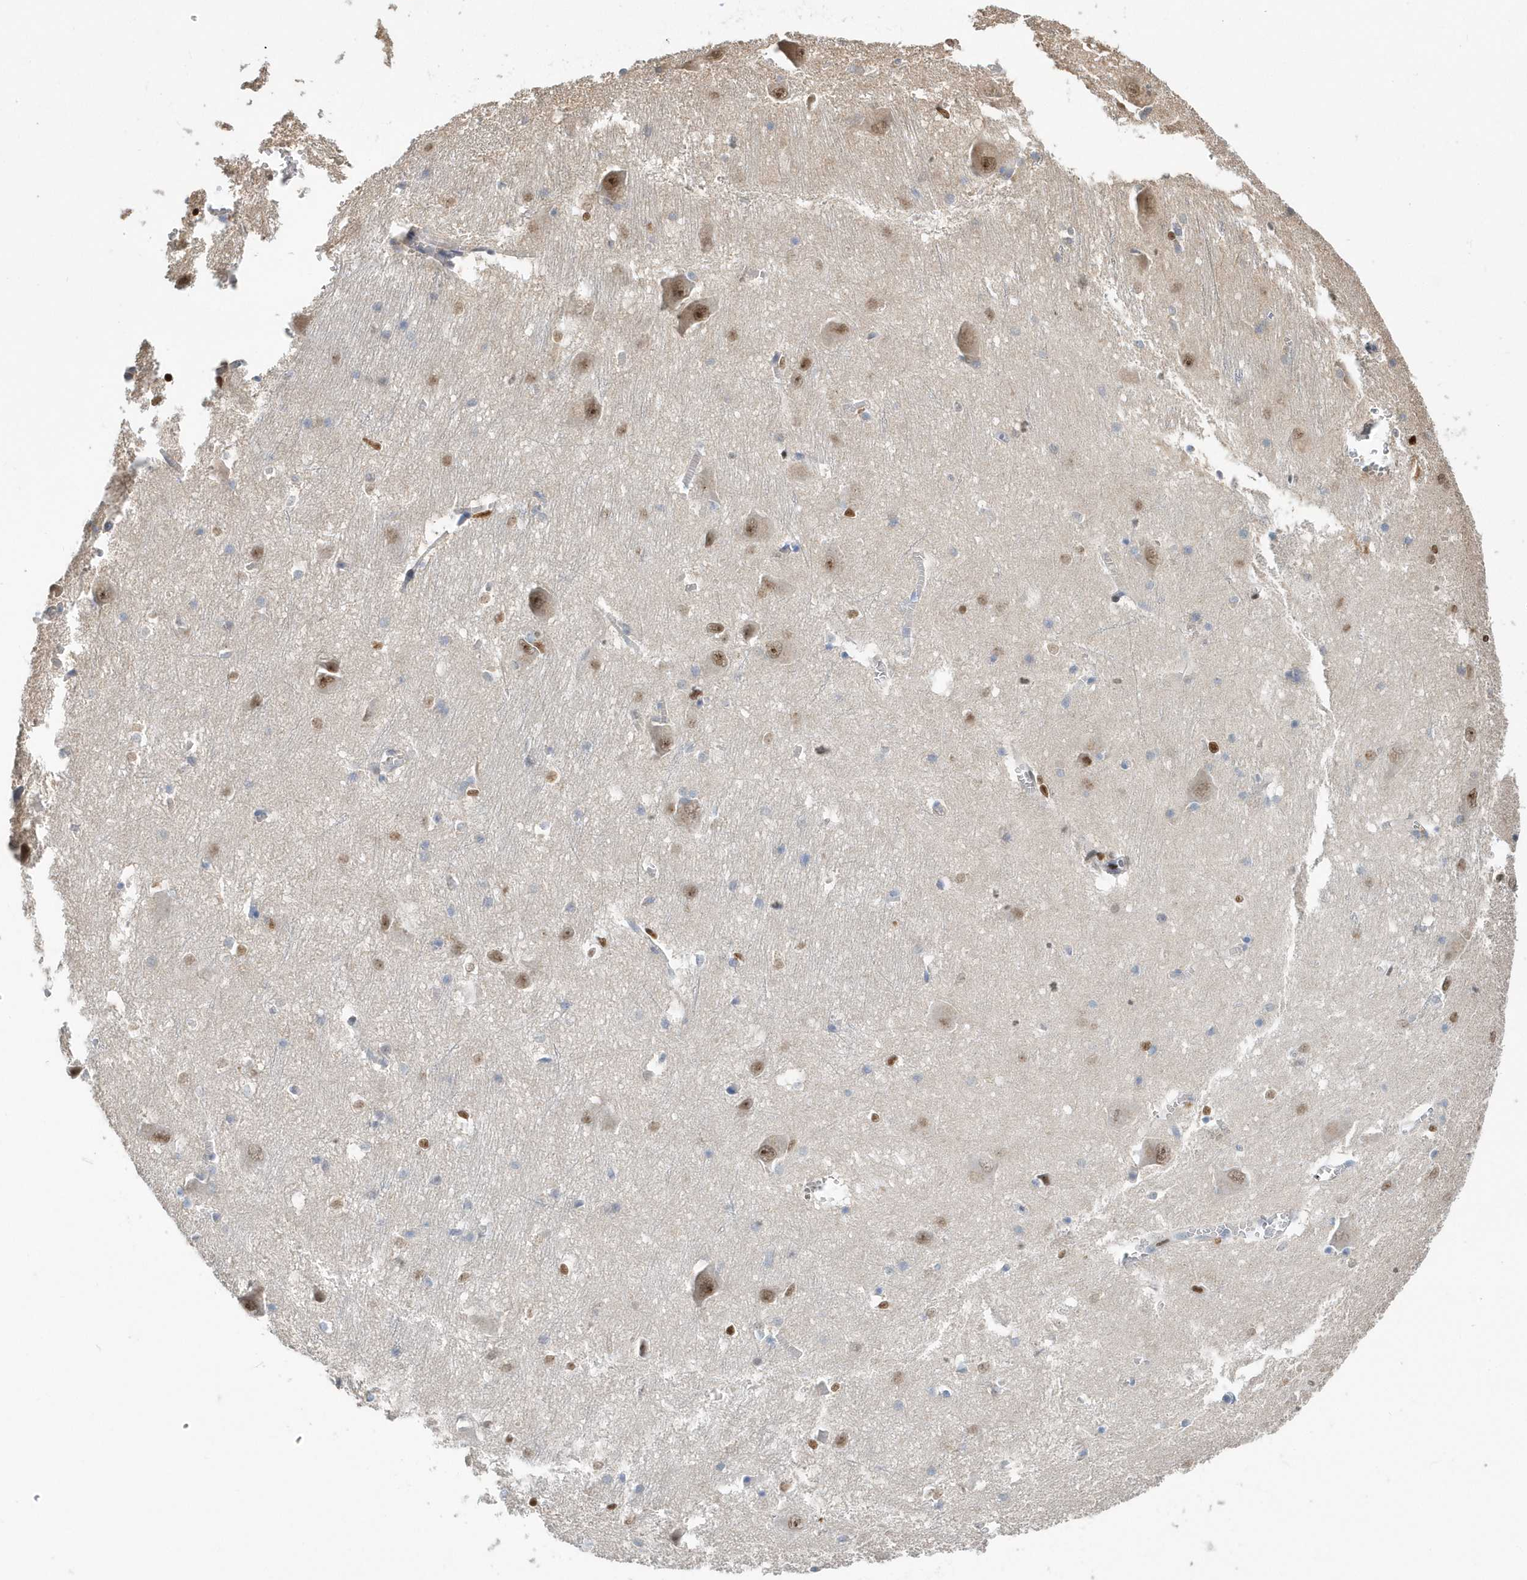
{"staining": {"intensity": "moderate", "quantity": "<25%", "location": "nuclear"}, "tissue": "caudate", "cell_type": "Glial cells", "image_type": "normal", "snomed": [{"axis": "morphology", "description": "Normal tissue, NOS"}, {"axis": "topography", "description": "Lateral ventricle wall"}], "caption": "Immunohistochemical staining of normal human caudate reveals moderate nuclear protein staining in about <25% of glial cells.", "gene": "MACROH2A2", "patient": {"sex": "male", "age": 37}}